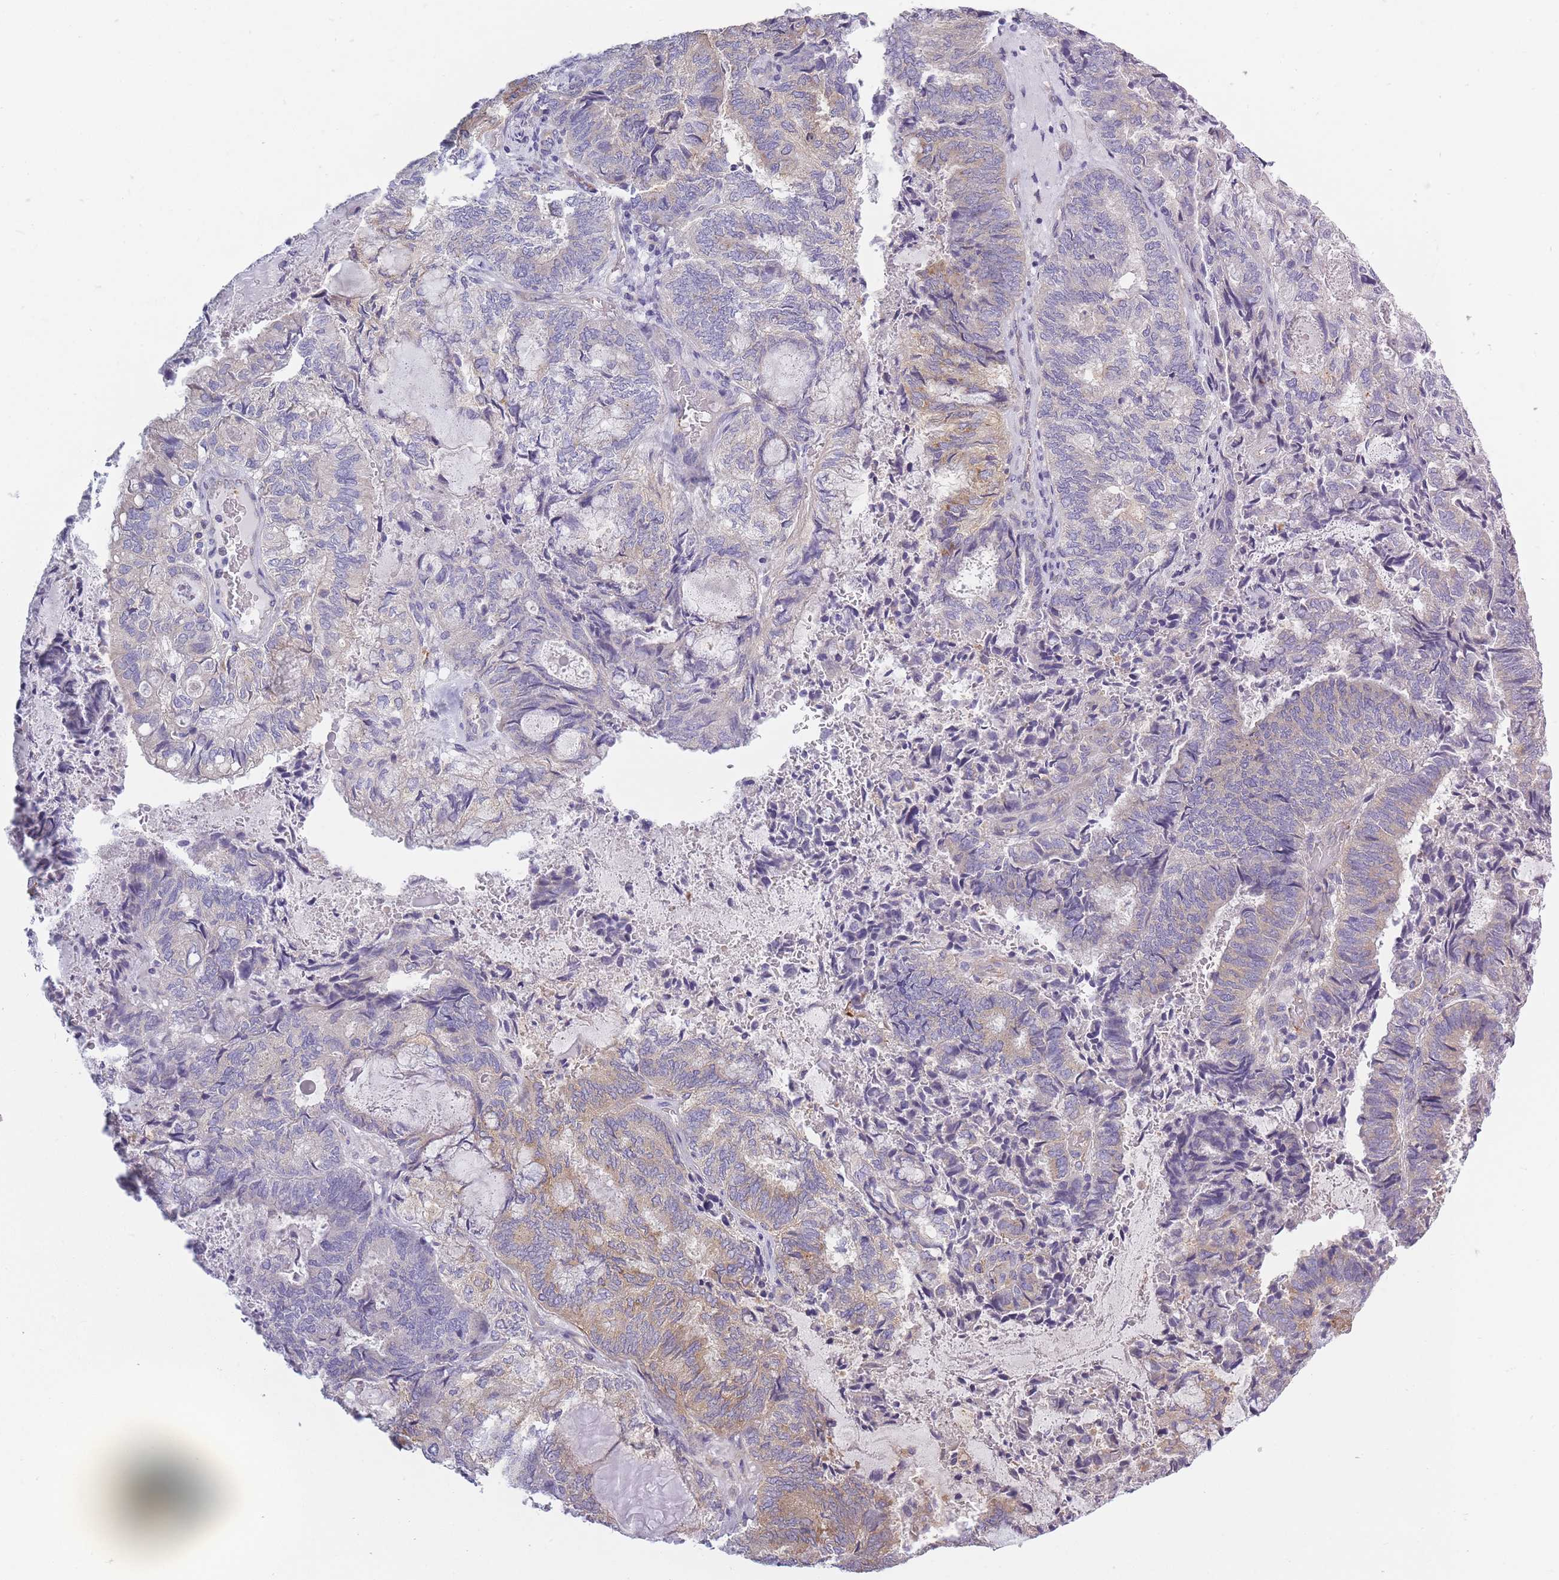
{"staining": {"intensity": "weak", "quantity": "25%-75%", "location": "cytoplasmic/membranous"}, "tissue": "endometrial cancer", "cell_type": "Tumor cells", "image_type": "cancer", "snomed": [{"axis": "morphology", "description": "Adenocarcinoma, NOS"}, {"axis": "topography", "description": "Endometrium"}], "caption": "Immunohistochemistry (DAB (3,3'-diaminobenzidine)) staining of endometrial cancer displays weak cytoplasmic/membranous protein expression in approximately 25%-75% of tumor cells.", "gene": "AP3M2", "patient": {"sex": "female", "age": 80}}